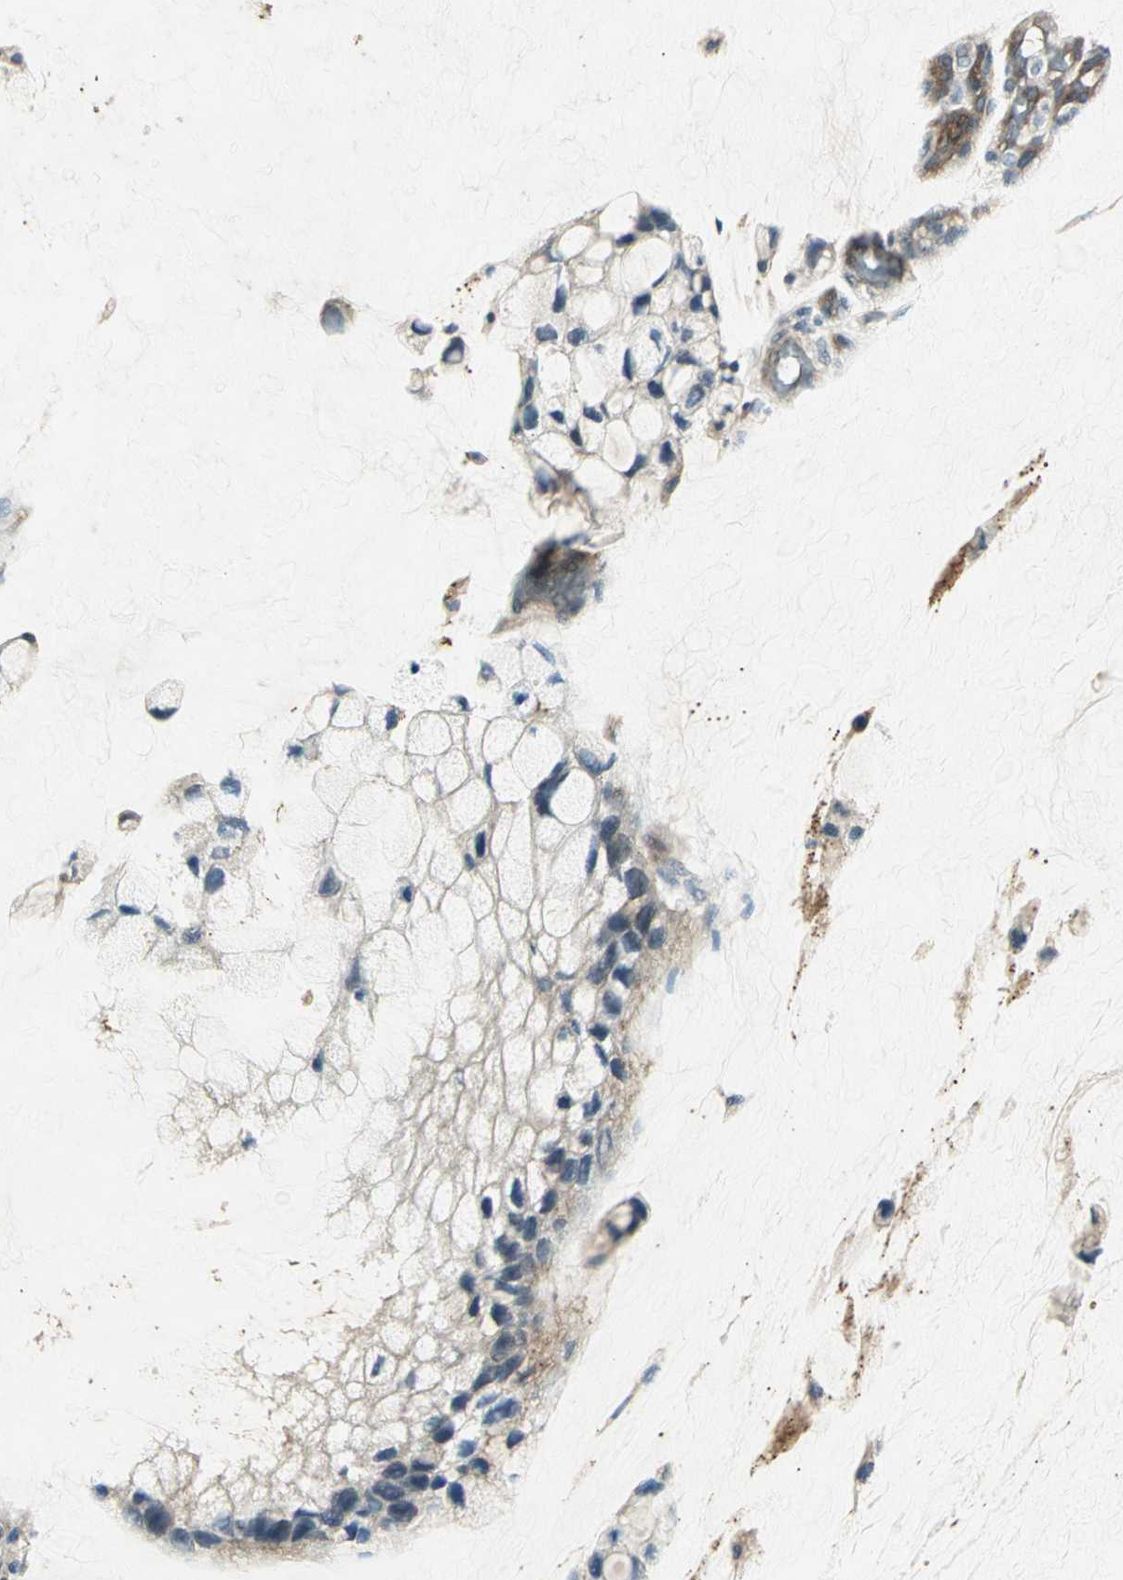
{"staining": {"intensity": "weak", "quantity": "25%-75%", "location": "cytoplasmic/membranous"}, "tissue": "ovarian cancer", "cell_type": "Tumor cells", "image_type": "cancer", "snomed": [{"axis": "morphology", "description": "Cystadenocarcinoma, mucinous, NOS"}, {"axis": "topography", "description": "Ovary"}], "caption": "There is low levels of weak cytoplasmic/membranous expression in tumor cells of ovarian cancer (mucinous cystadenocarcinoma), as demonstrated by immunohistochemical staining (brown color).", "gene": "RAPGEF1", "patient": {"sex": "female", "age": 39}}